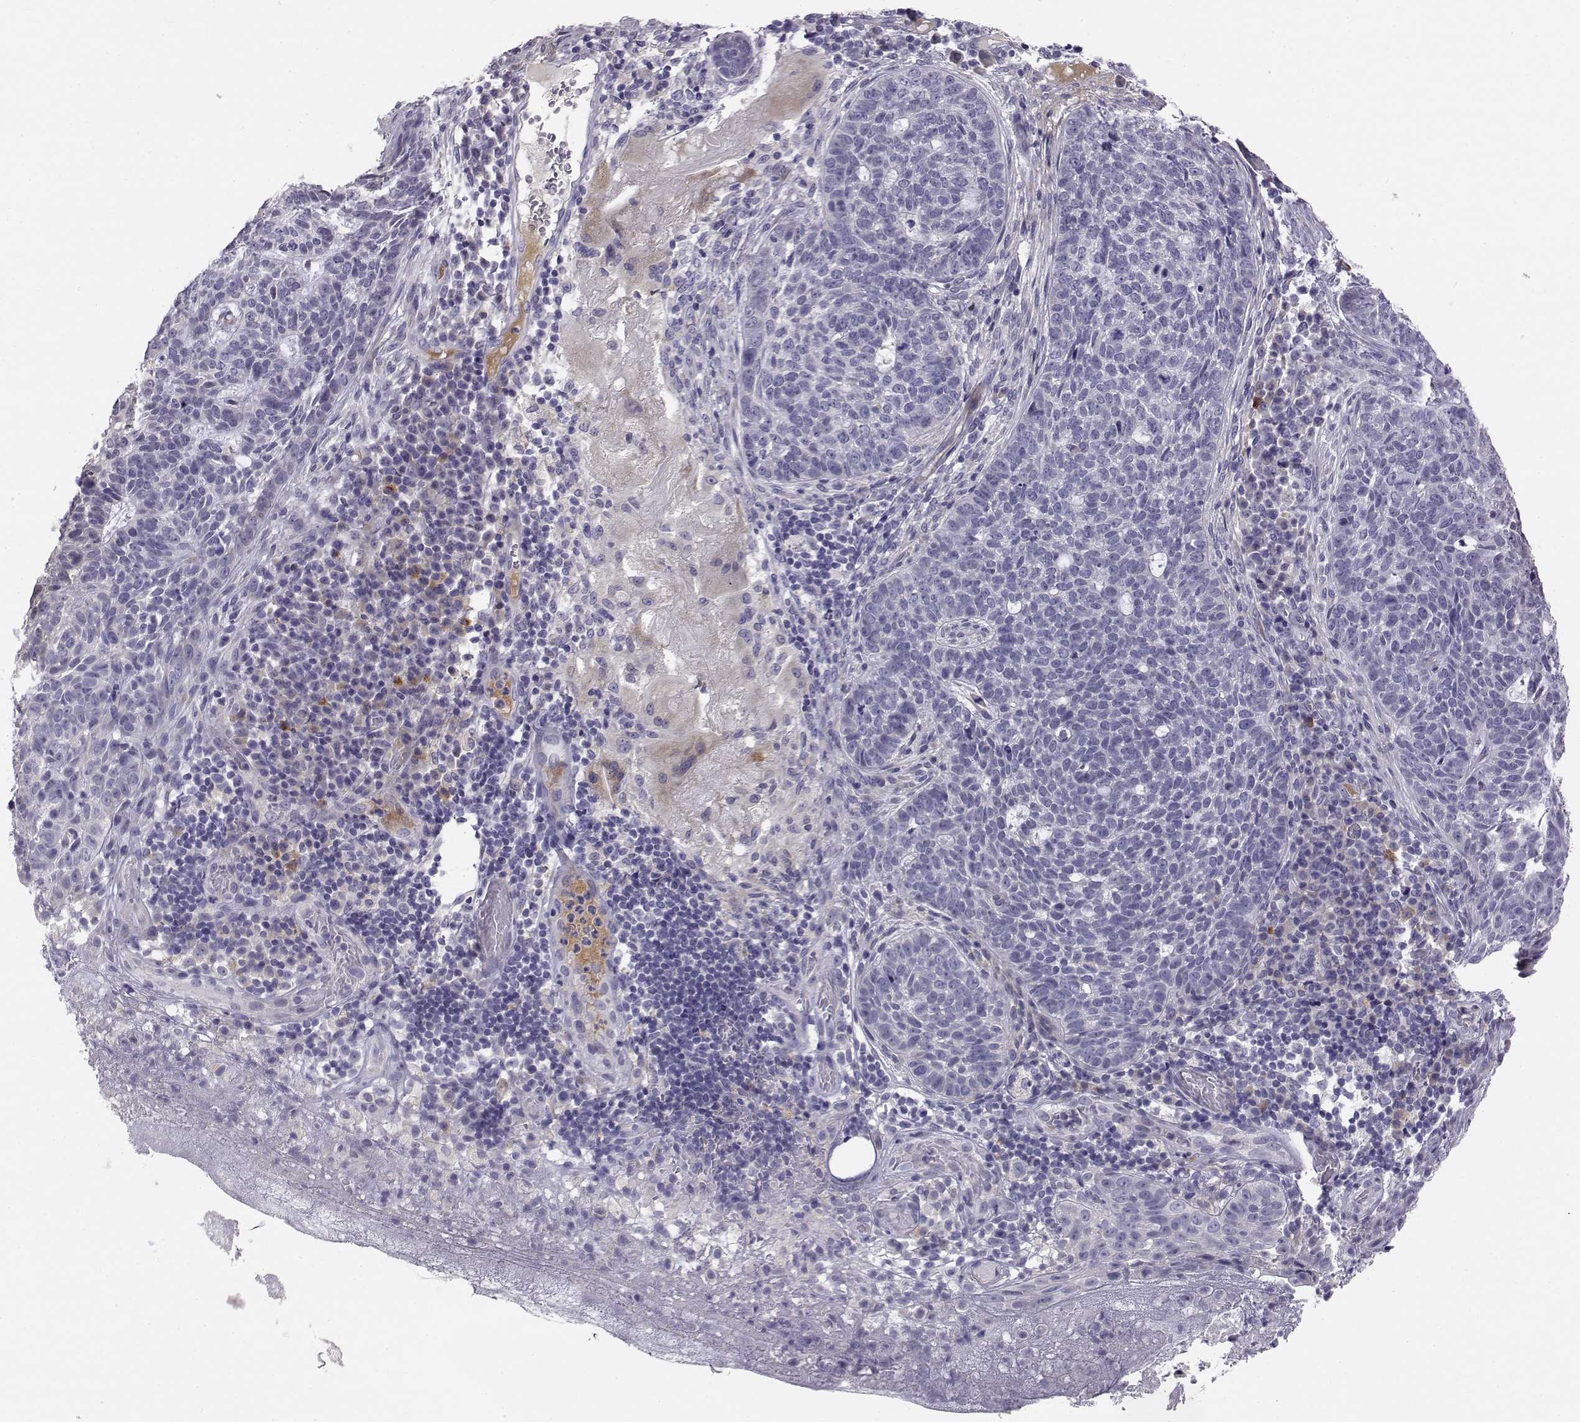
{"staining": {"intensity": "negative", "quantity": "none", "location": "none"}, "tissue": "skin cancer", "cell_type": "Tumor cells", "image_type": "cancer", "snomed": [{"axis": "morphology", "description": "Basal cell carcinoma"}, {"axis": "topography", "description": "Skin"}], "caption": "The photomicrograph exhibits no significant staining in tumor cells of basal cell carcinoma (skin).", "gene": "ACSL6", "patient": {"sex": "female", "age": 69}}